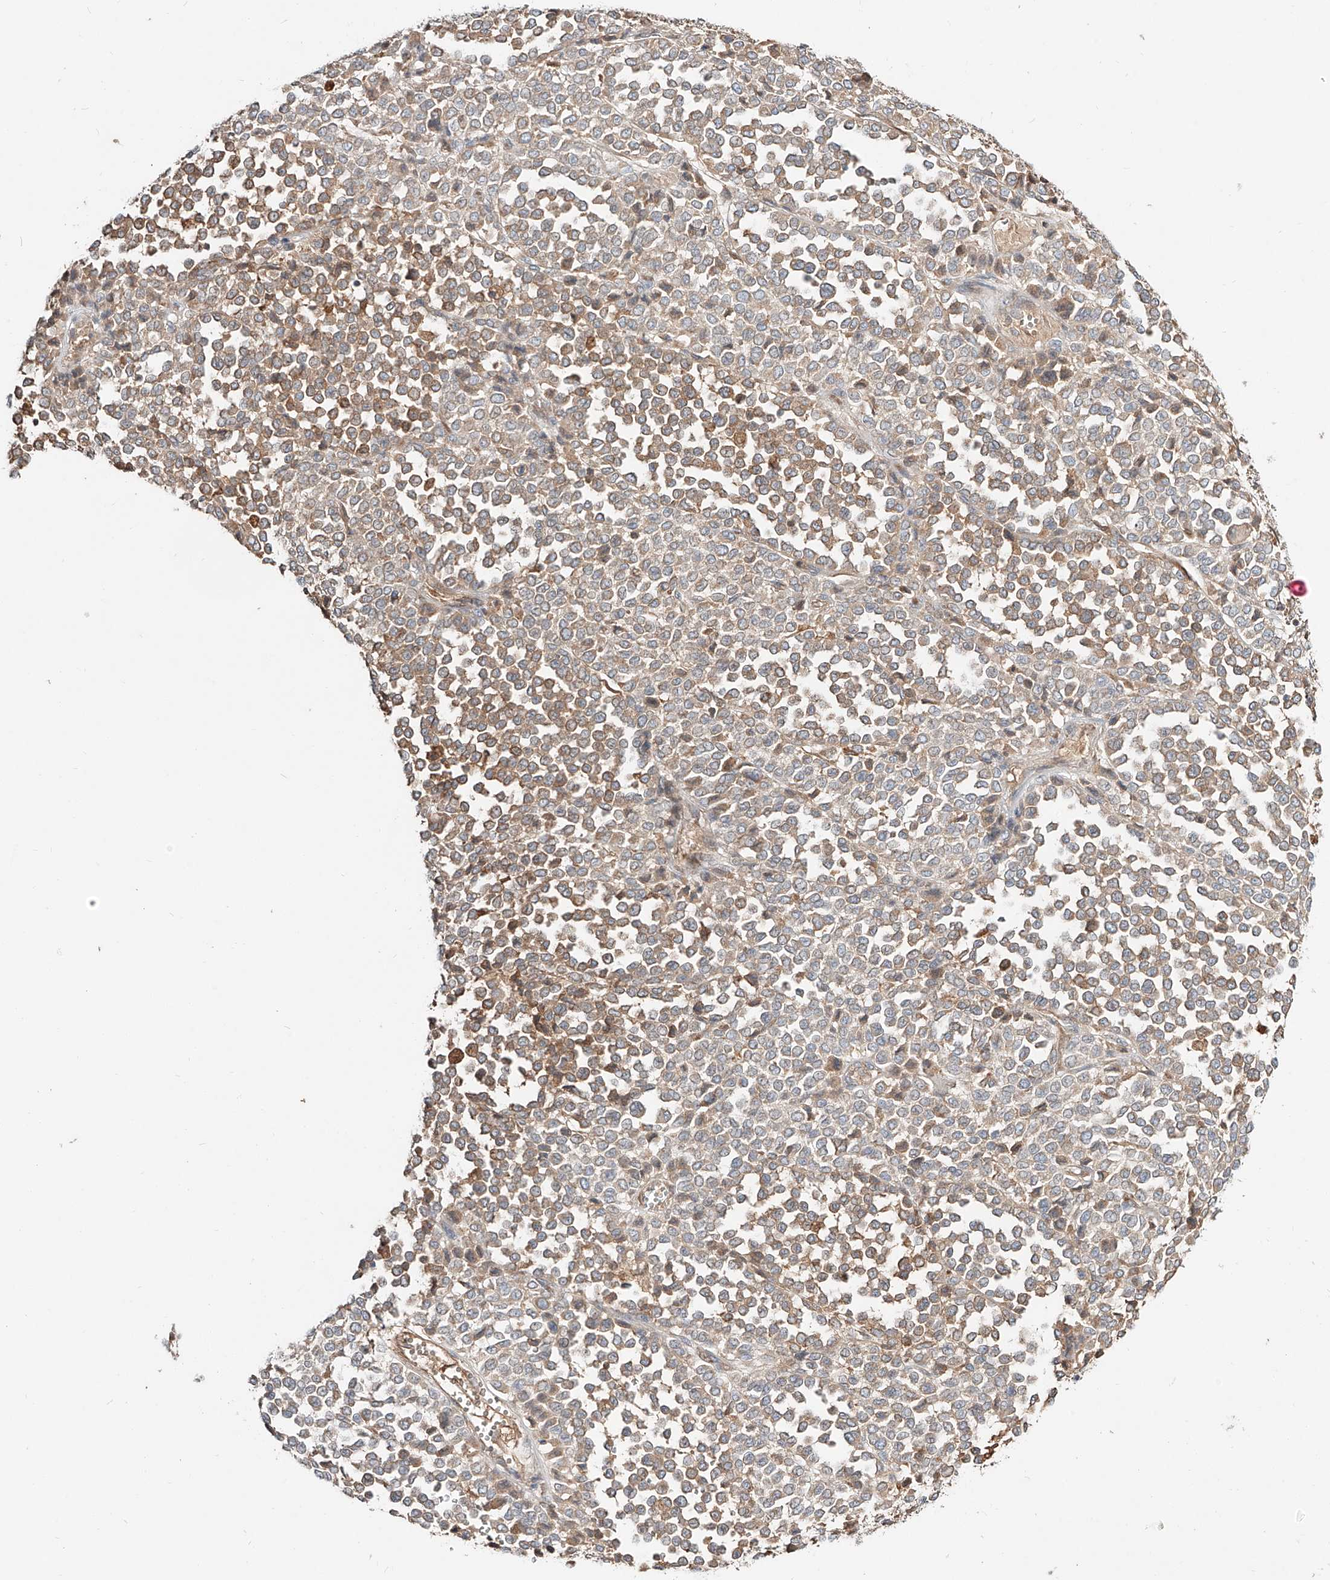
{"staining": {"intensity": "moderate", "quantity": "25%-75%", "location": "cytoplasmic/membranous"}, "tissue": "melanoma", "cell_type": "Tumor cells", "image_type": "cancer", "snomed": [{"axis": "morphology", "description": "Malignant melanoma, Metastatic site"}, {"axis": "topography", "description": "Pancreas"}], "caption": "Malignant melanoma (metastatic site) stained for a protein reveals moderate cytoplasmic/membranous positivity in tumor cells. The staining is performed using DAB (3,3'-diaminobenzidine) brown chromogen to label protein expression. The nuclei are counter-stained blue using hematoxylin.", "gene": "ERO1A", "patient": {"sex": "female", "age": 30}}